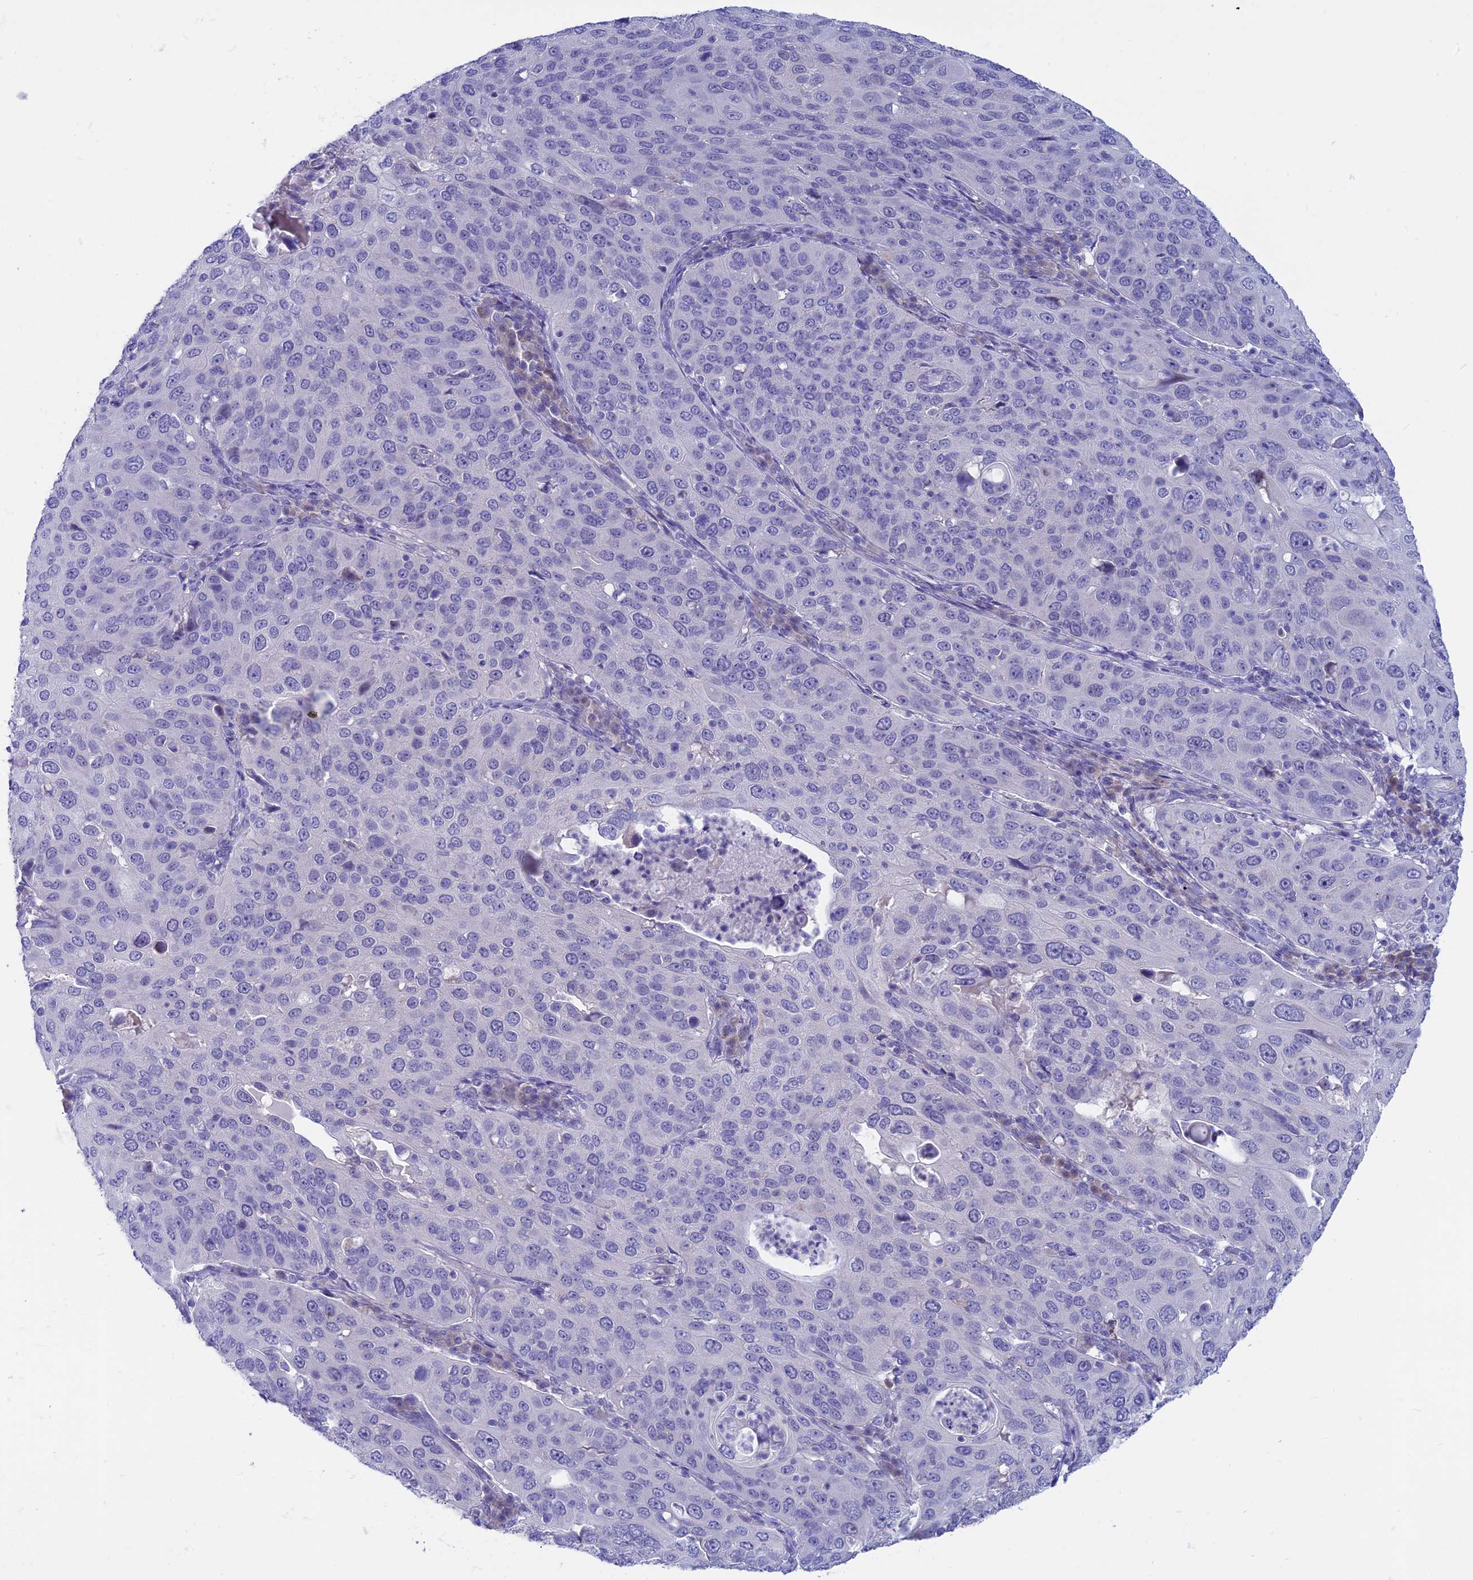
{"staining": {"intensity": "negative", "quantity": "none", "location": "none"}, "tissue": "cervical cancer", "cell_type": "Tumor cells", "image_type": "cancer", "snomed": [{"axis": "morphology", "description": "Squamous cell carcinoma, NOS"}, {"axis": "topography", "description": "Cervix"}], "caption": "An immunohistochemistry (IHC) histopathology image of cervical cancer (squamous cell carcinoma) is shown. There is no staining in tumor cells of cervical cancer (squamous cell carcinoma).", "gene": "SNTN", "patient": {"sex": "female", "age": 36}}